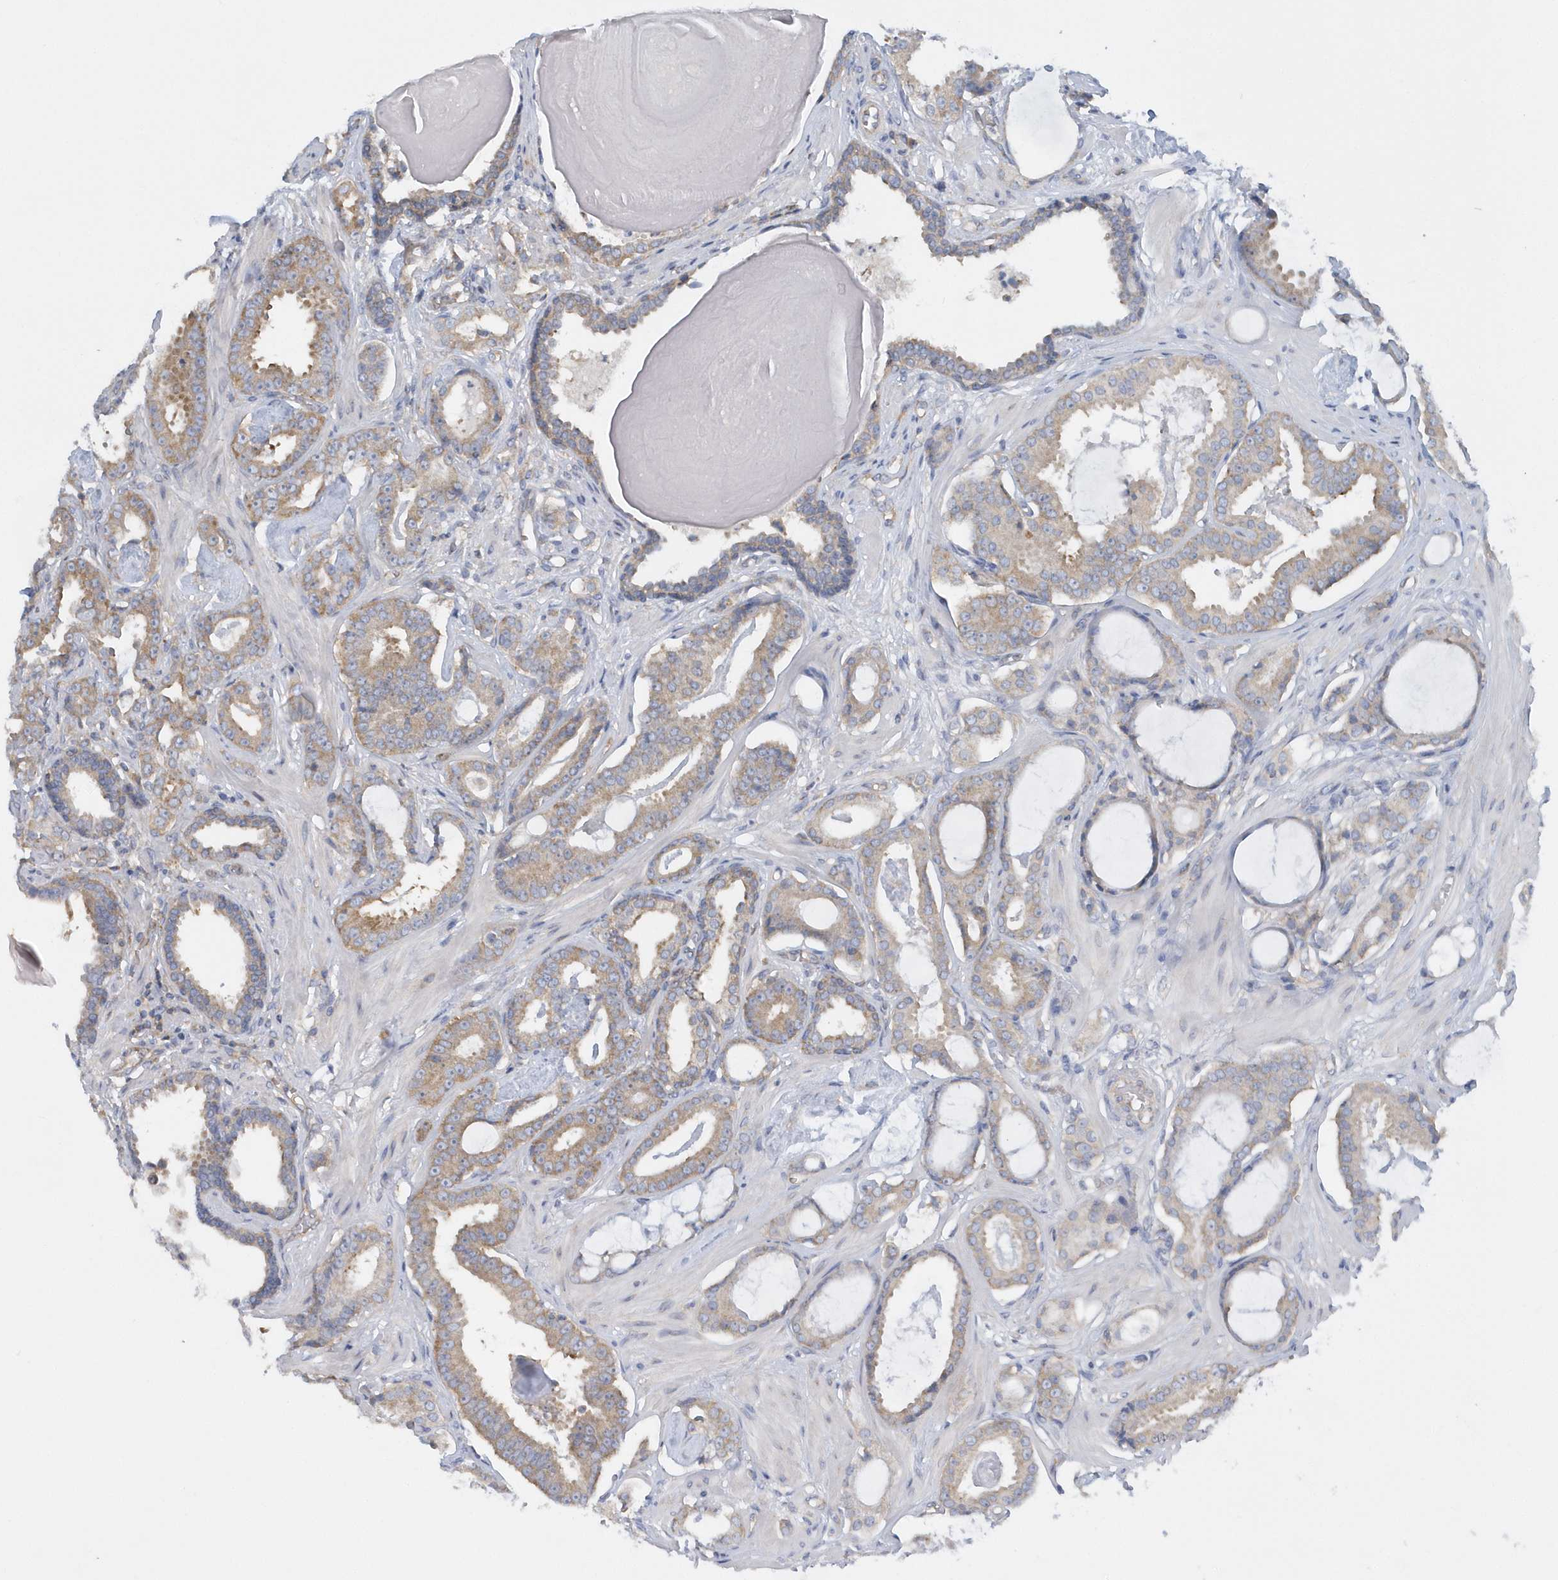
{"staining": {"intensity": "moderate", "quantity": "25%-75%", "location": "cytoplasmic/membranous"}, "tissue": "prostate cancer", "cell_type": "Tumor cells", "image_type": "cancer", "snomed": [{"axis": "morphology", "description": "Adenocarcinoma, Low grade"}, {"axis": "topography", "description": "Prostate"}], "caption": "This histopathology image displays immunohistochemistry (IHC) staining of prostate low-grade adenocarcinoma, with medium moderate cytoplasmic/membranous positivity in approximately 25%-75% of tumor cells.", "gene": "EIF3C", "patient": {"sex": "male", "age": 53}}